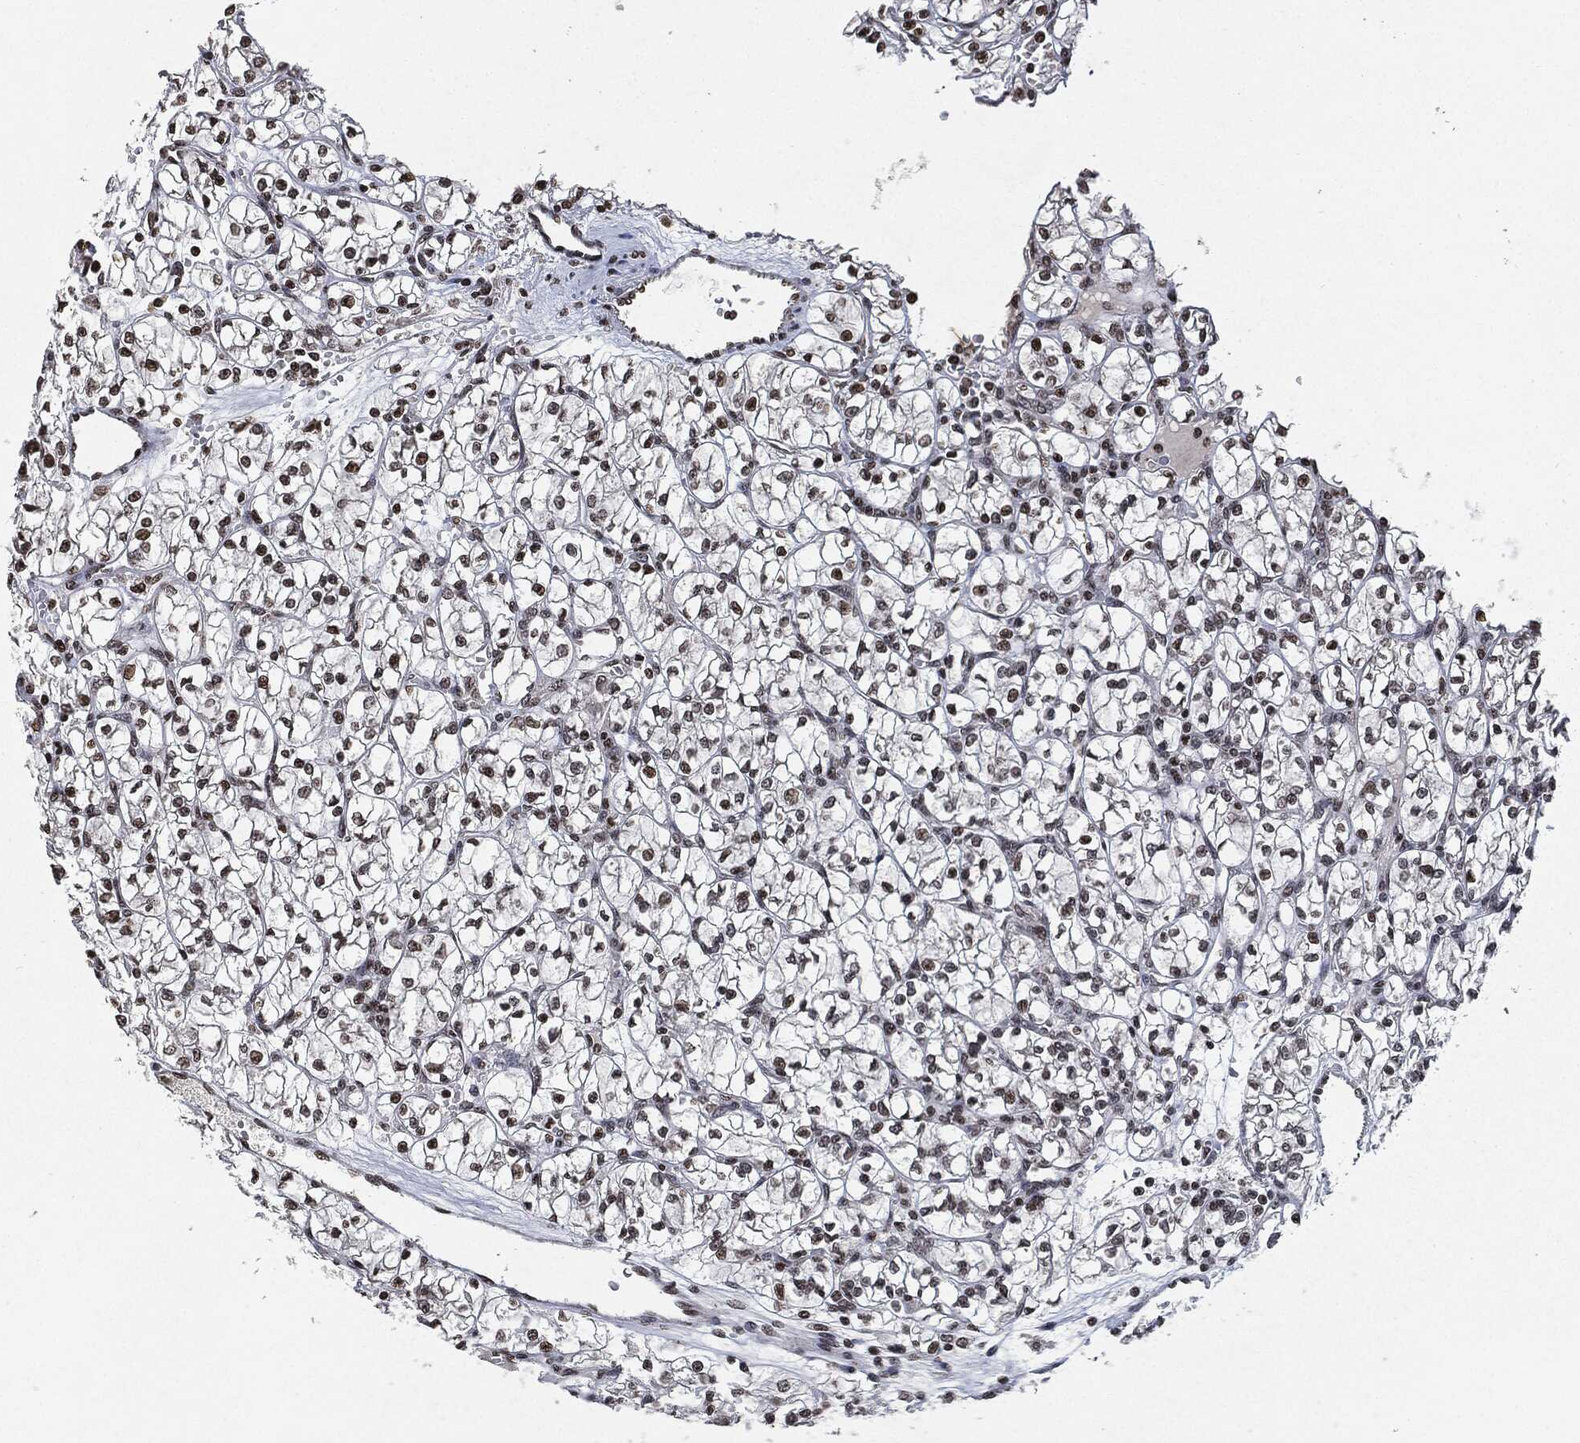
{"staining": {"intensity": "moderate", "quantity": "25%-75%", "location": "nuclear"}, "tissue": "renal cancer", "cell_type": "Tumor cells", "image_type": "cancer", "snomed": [{"axis": "morphology", "description": "Adenocarcinoma, NOS"}, {"axis": "topography", "description": "Kidney"}], "caption": "A brown stain shows moderate nuclear staining of a protein in human renal adenocarcinoma tumor cells.", "gene": "JUN", "patient": {"sex": "female", "age": 64}}